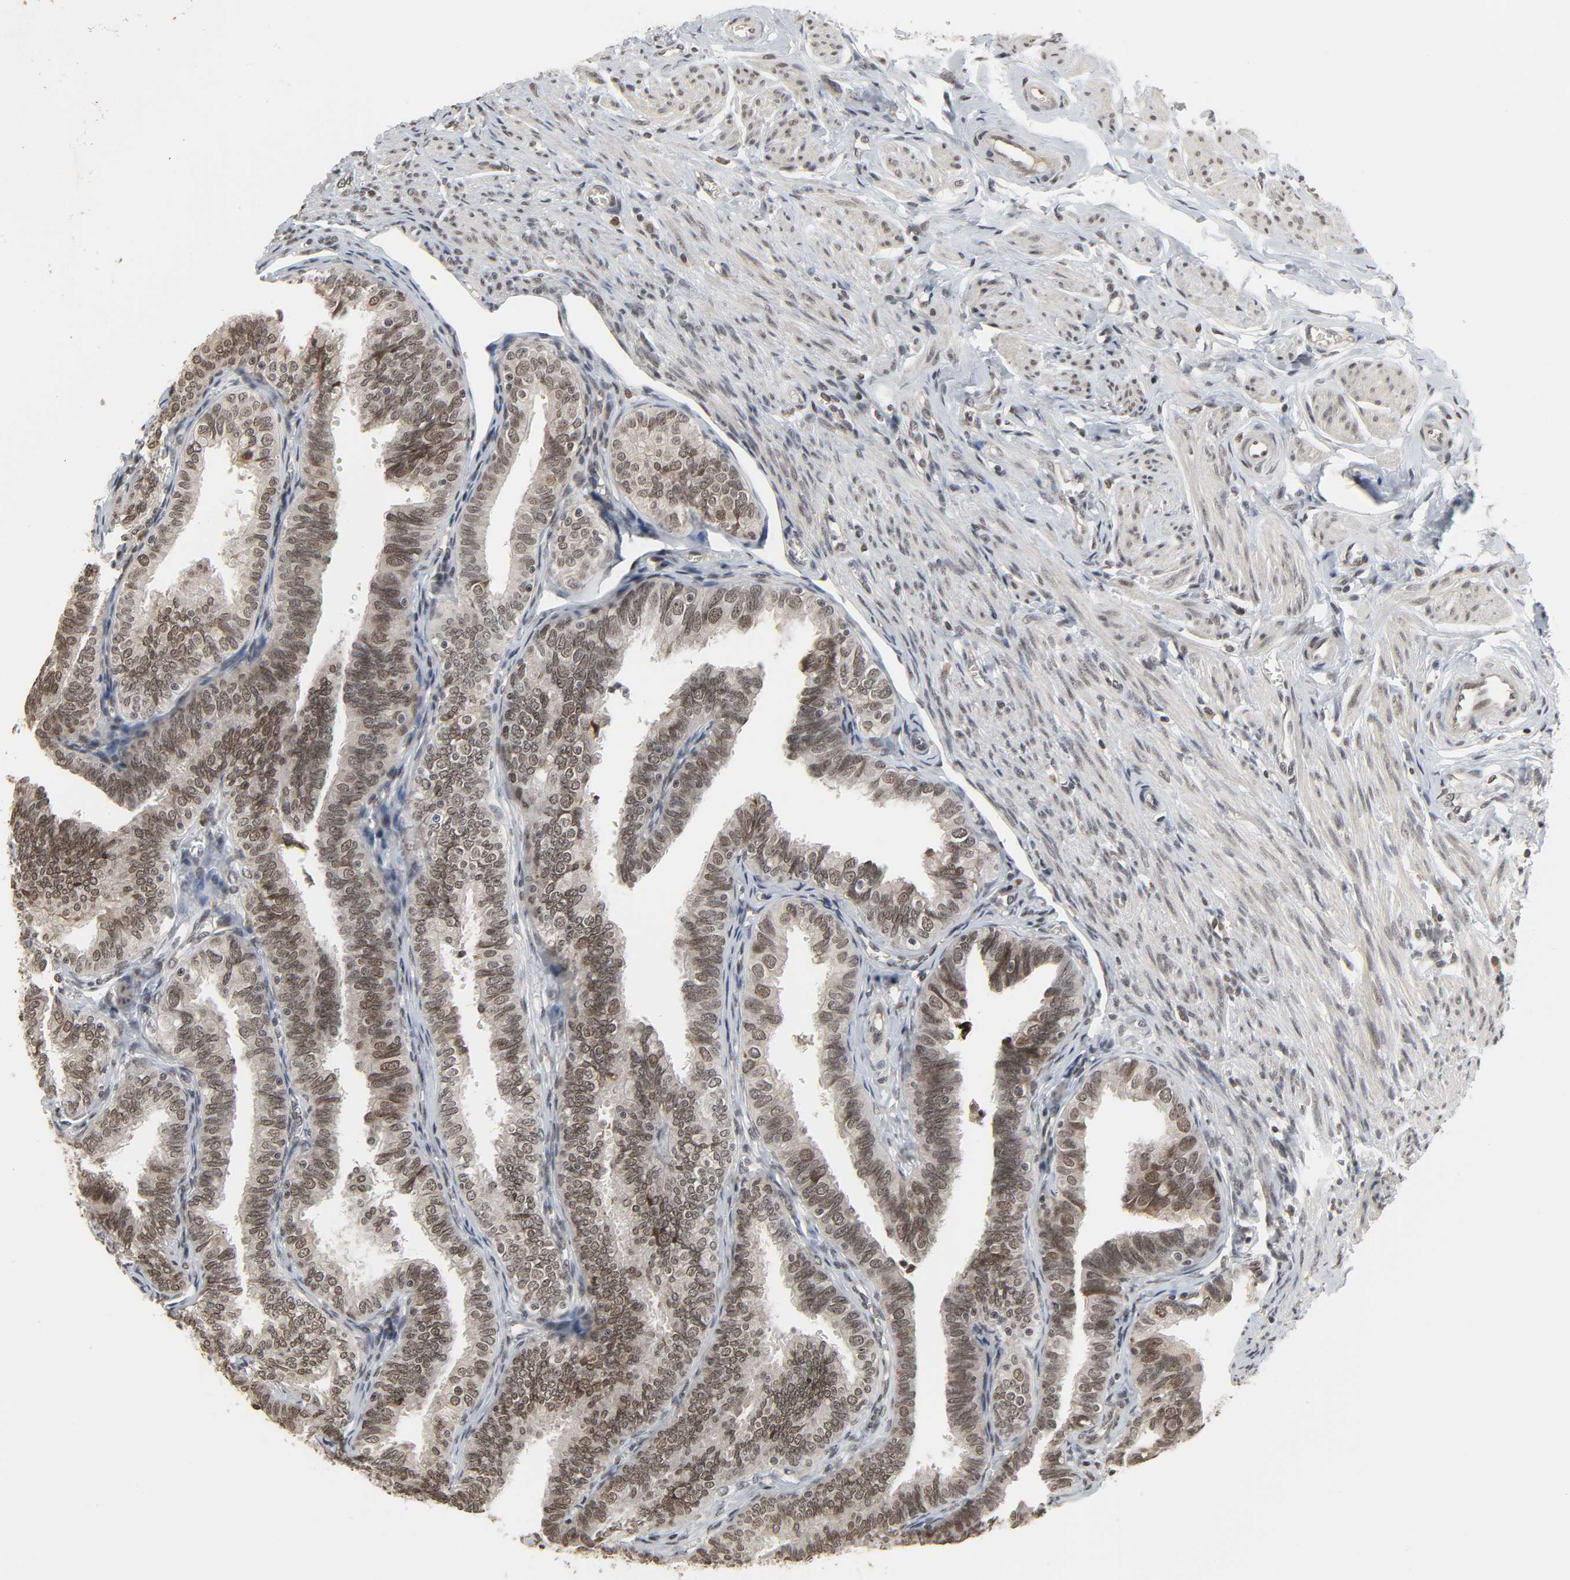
{"staining": {"intensity": "moderate", "quantity": ">75%", "location": "nuclear"}, "tissue": "fallopian tube", "cell_type": "Glandular cells", "image_type": "normal", "snomed": [{"axis": "morphology", "description": "Normal tissue, NOS"}, {"axis": "topography", "description": "Fallopian tube"}], "caption": "IHC of normal fallopian tube reveals medium levels of moderate nuclear expression in approximately >75% of glandular cells.", "gene": "XRCC1", "patient": {"sex": "female", "age": 46}}